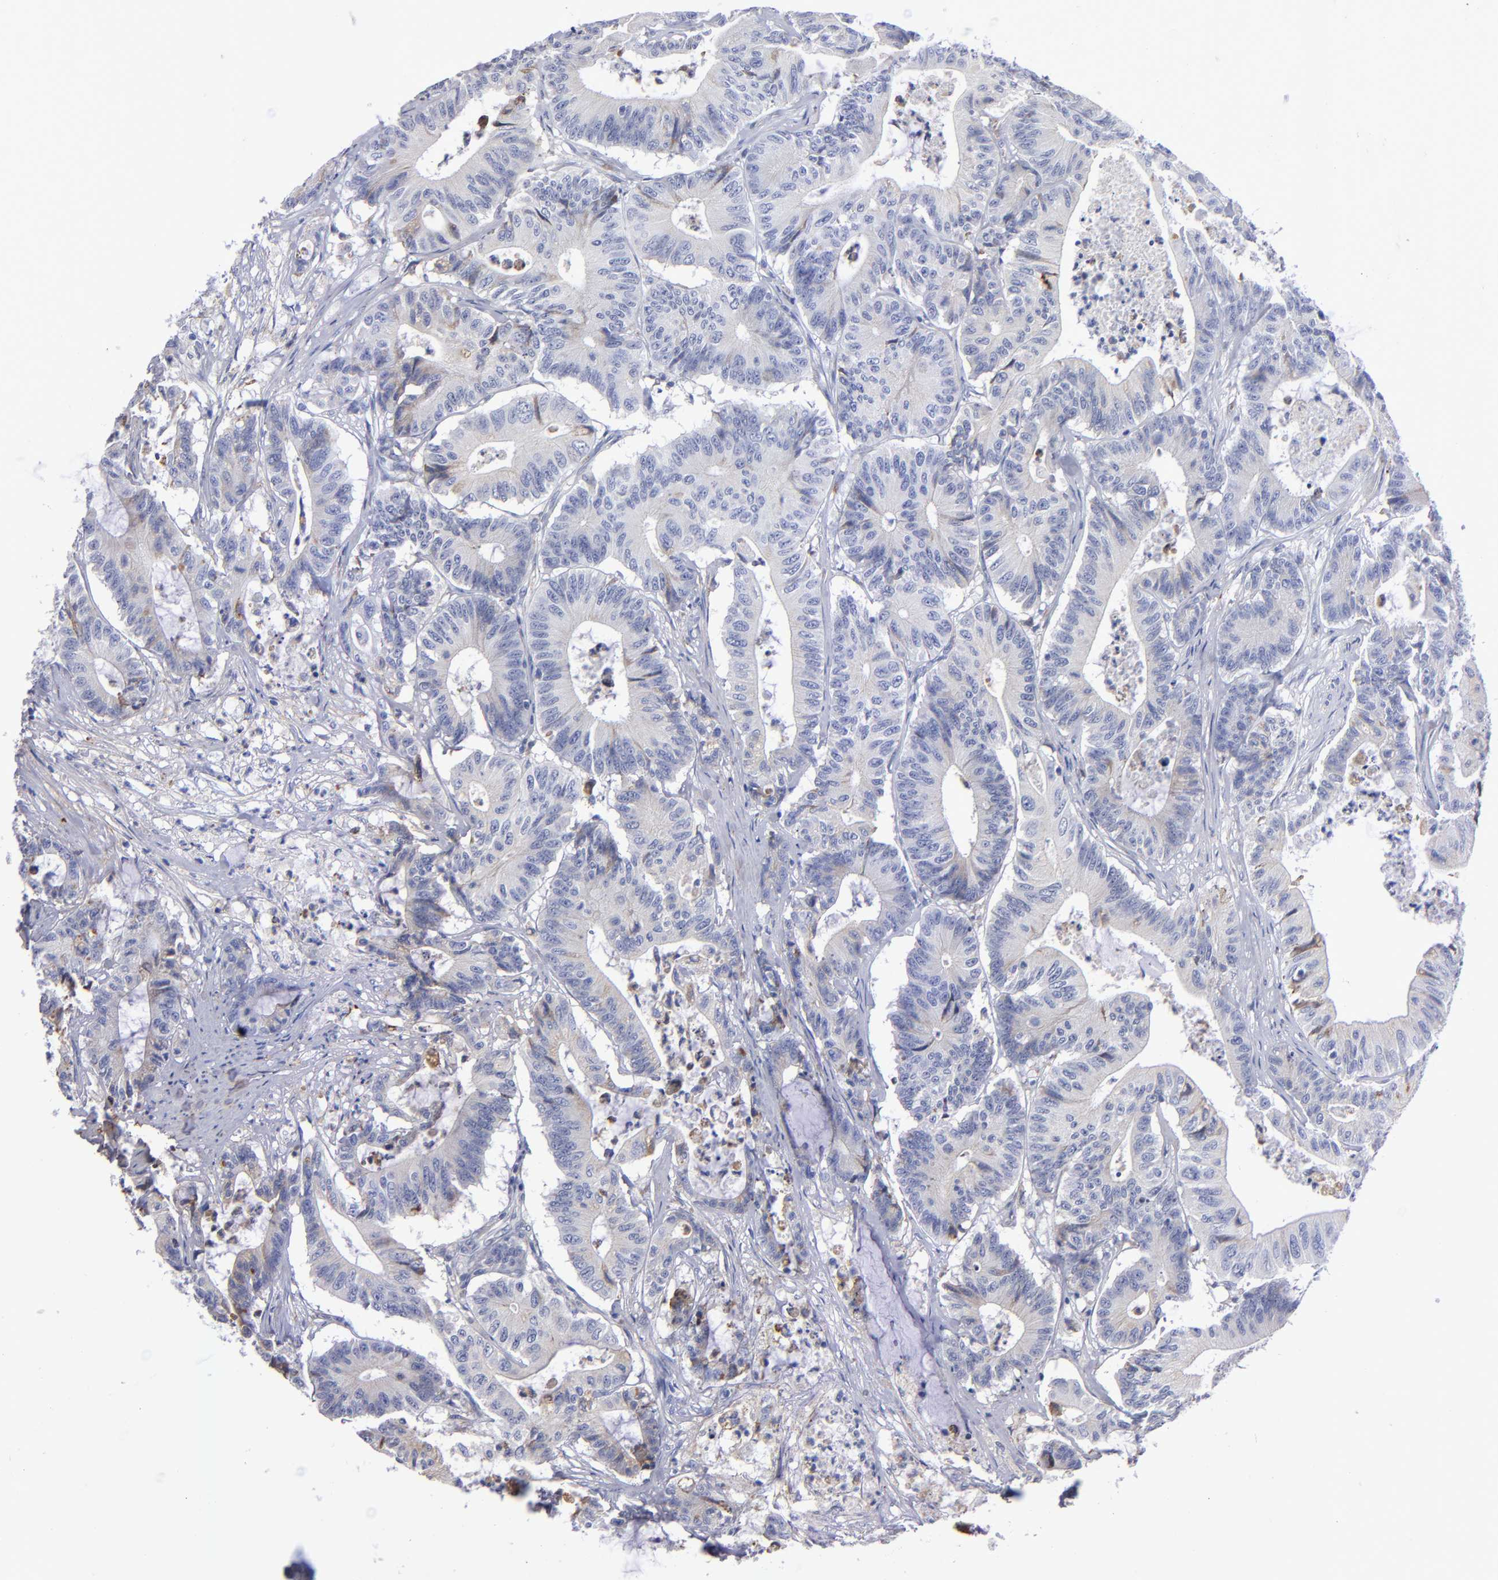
{"staining": {"intensity": "weak", "quantity": "<25%", "location": "cytoplasmic/membranous"}, "tissue": "colorectal cancer", "cell_type": "Tumor cells", "image_type": "cancer", "snomed": [{"axis": "morphology", "description": "Adenocarcinoma, NOS"}, {"axis": "topography", "description": "Colon"}], "caption": "An immunohistochemistry (IHC) image of colorectal adenocarcinoma is shown. There is no staining in tumor cells of colorectal adenocarcinoma.", "gene": "MFGE8", "patient": {"sex": "female", "age": 84}}